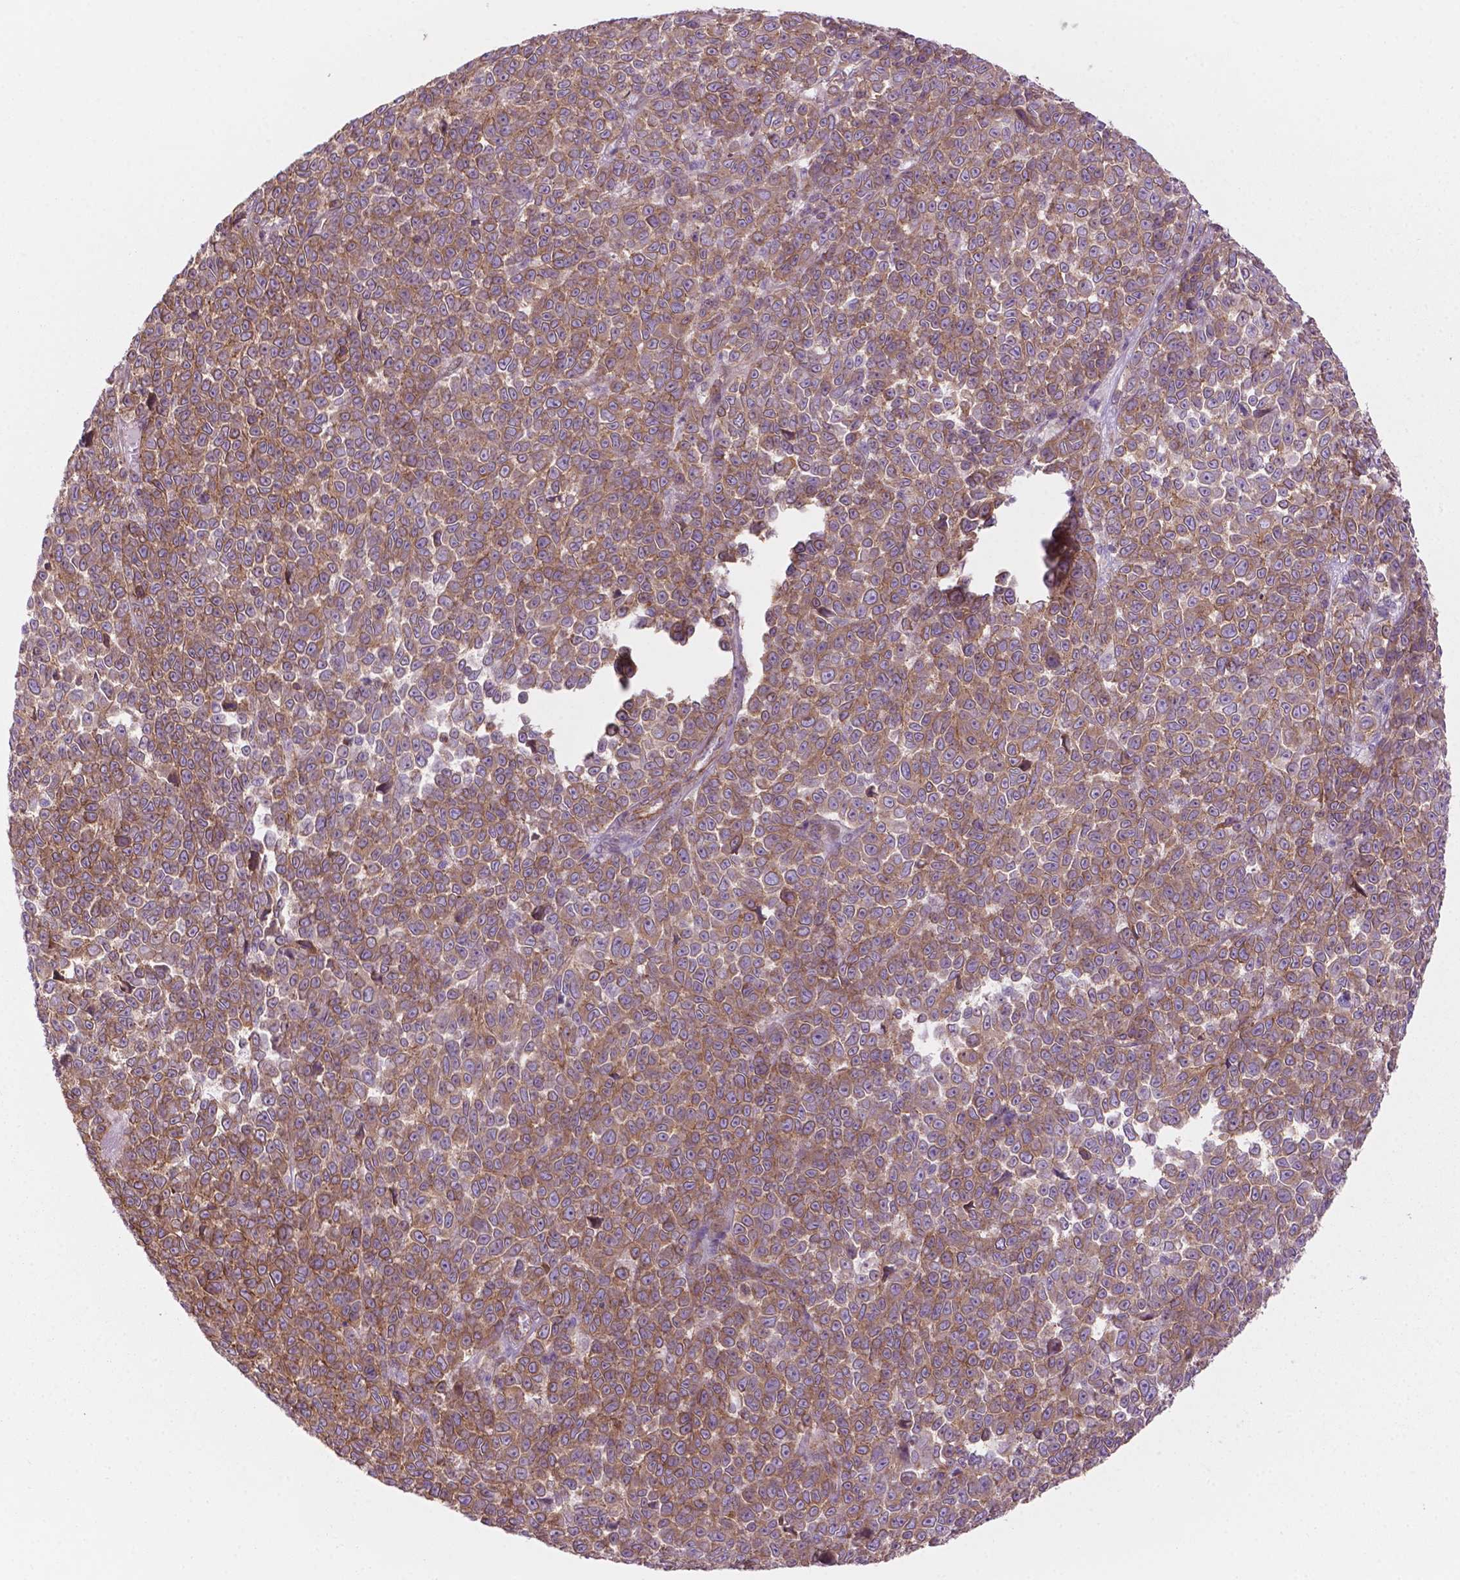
{"staining": {"intensity": "moderate", "quantity": "<25%", "location": "cytoplasmic/membranous"}, "tissue": "melanoma", "cell_type": "Tumor cells", "image_type": "cancer", "snomed": [{"axis": "morphology", "description": "Malignant melanoma, NOS"}, {"axis": "topography", "description": "Skin"}], "caption": "Tumor cells exhibit low levels of moderate cytoplasmic/membranous staining in about <25% of cells in human malignant melanoma.", "gene": "SURF4", "patient": {"sex": "female", "age": 95}}